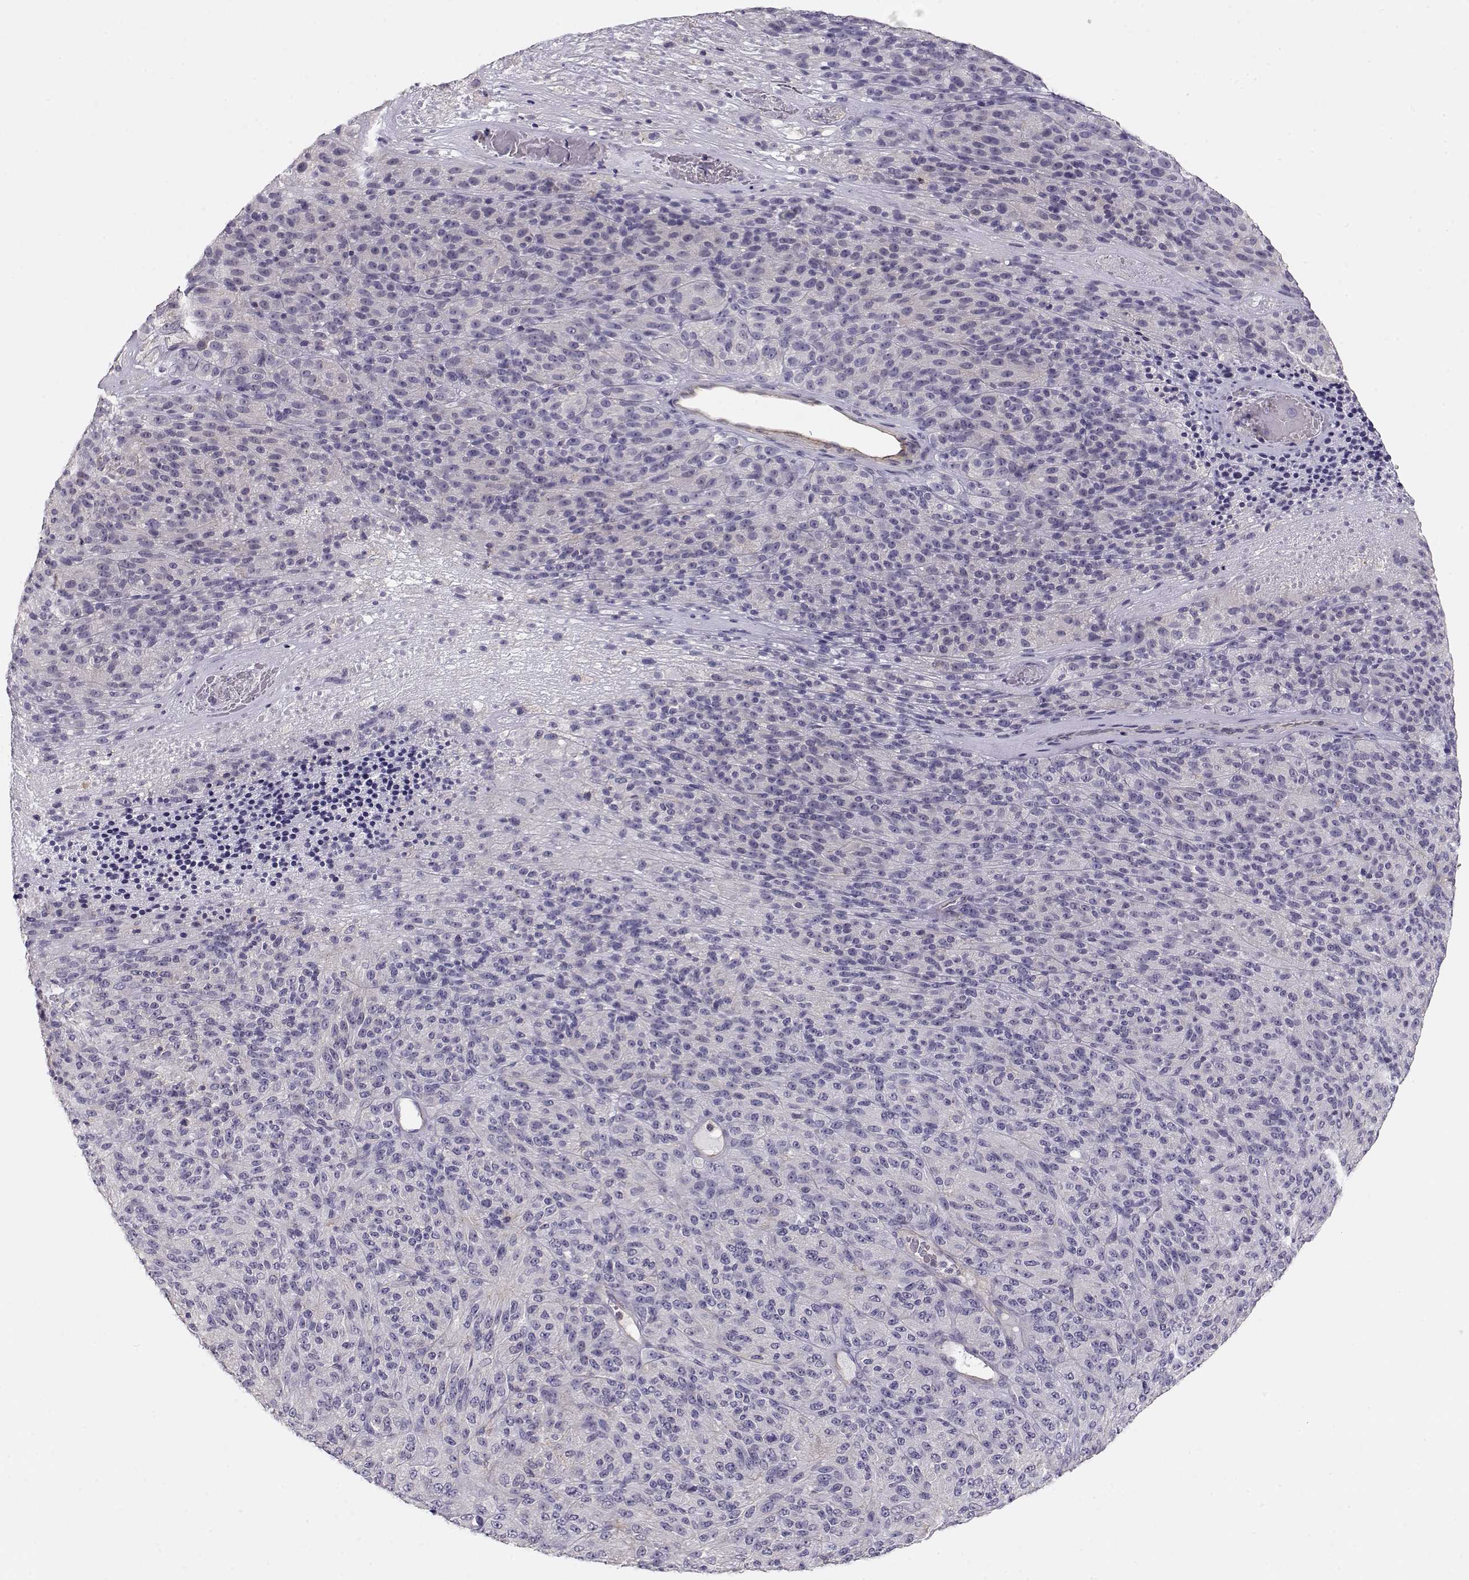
{"staining": {"intensity": "negative", "quantity": "none", "location": "none"}, "tissue": "melanoma", "cell_type": "Tumor cells", "image_type": "cancer", "snomed": [{"axis": "morphology", "description": "Malignant melanoma, Metastatic site"}, {"axis": "topography", "description": "Brain"}], "caption": "This is an immunohistochemistry (IHC) micrograph of malignant melanoma (metastatic site). There is no positivity in tumor cells.", "gene": "DAPL1", "patient": {"sex": "female", "age": 56}}